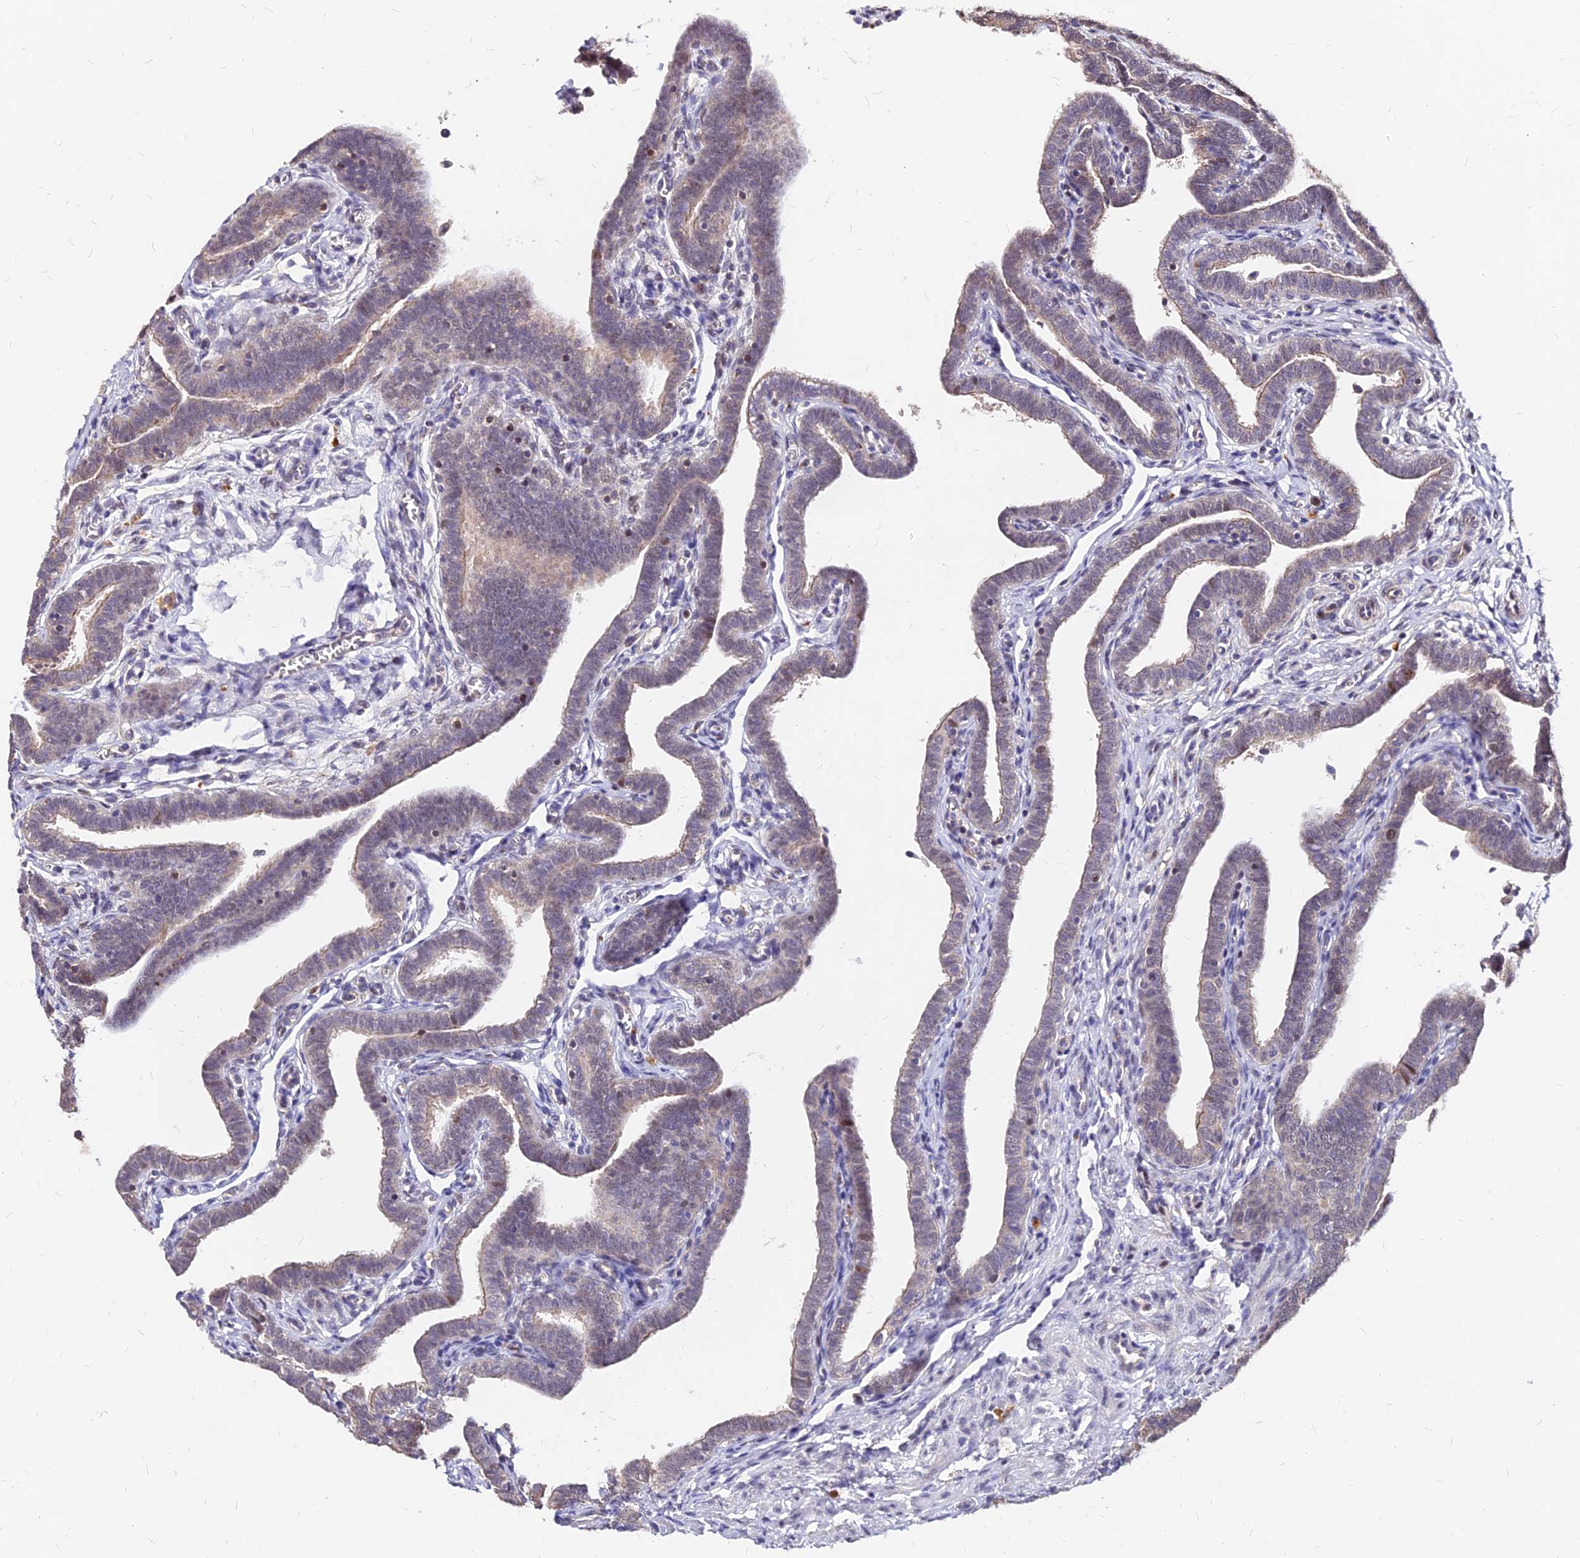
{"staining": {"intensity": "moderate", "quantity": "25%-75%", "location": "cytoplasmic/membranous,nuclear"}, "tissue": "fallopian tube", "cell_type": "Glandular cells", "image_type": "normal", "snomed": [{"axis": "morphology", "description": "Normal tissue, NOS"}, {"axis": "topography", "description": "Fallopian tube"}], "caption": "Protein staining shows moderate cytoplasmic/membranous,nuclear staining in about 25%-75% of glandular cells in unremarkable fallopian tube. The protein of interest is shown in brown color, while the nuclei are stained blue.", "gene": "C11orf68", "patient": {"sex": "female", "age": 36}}